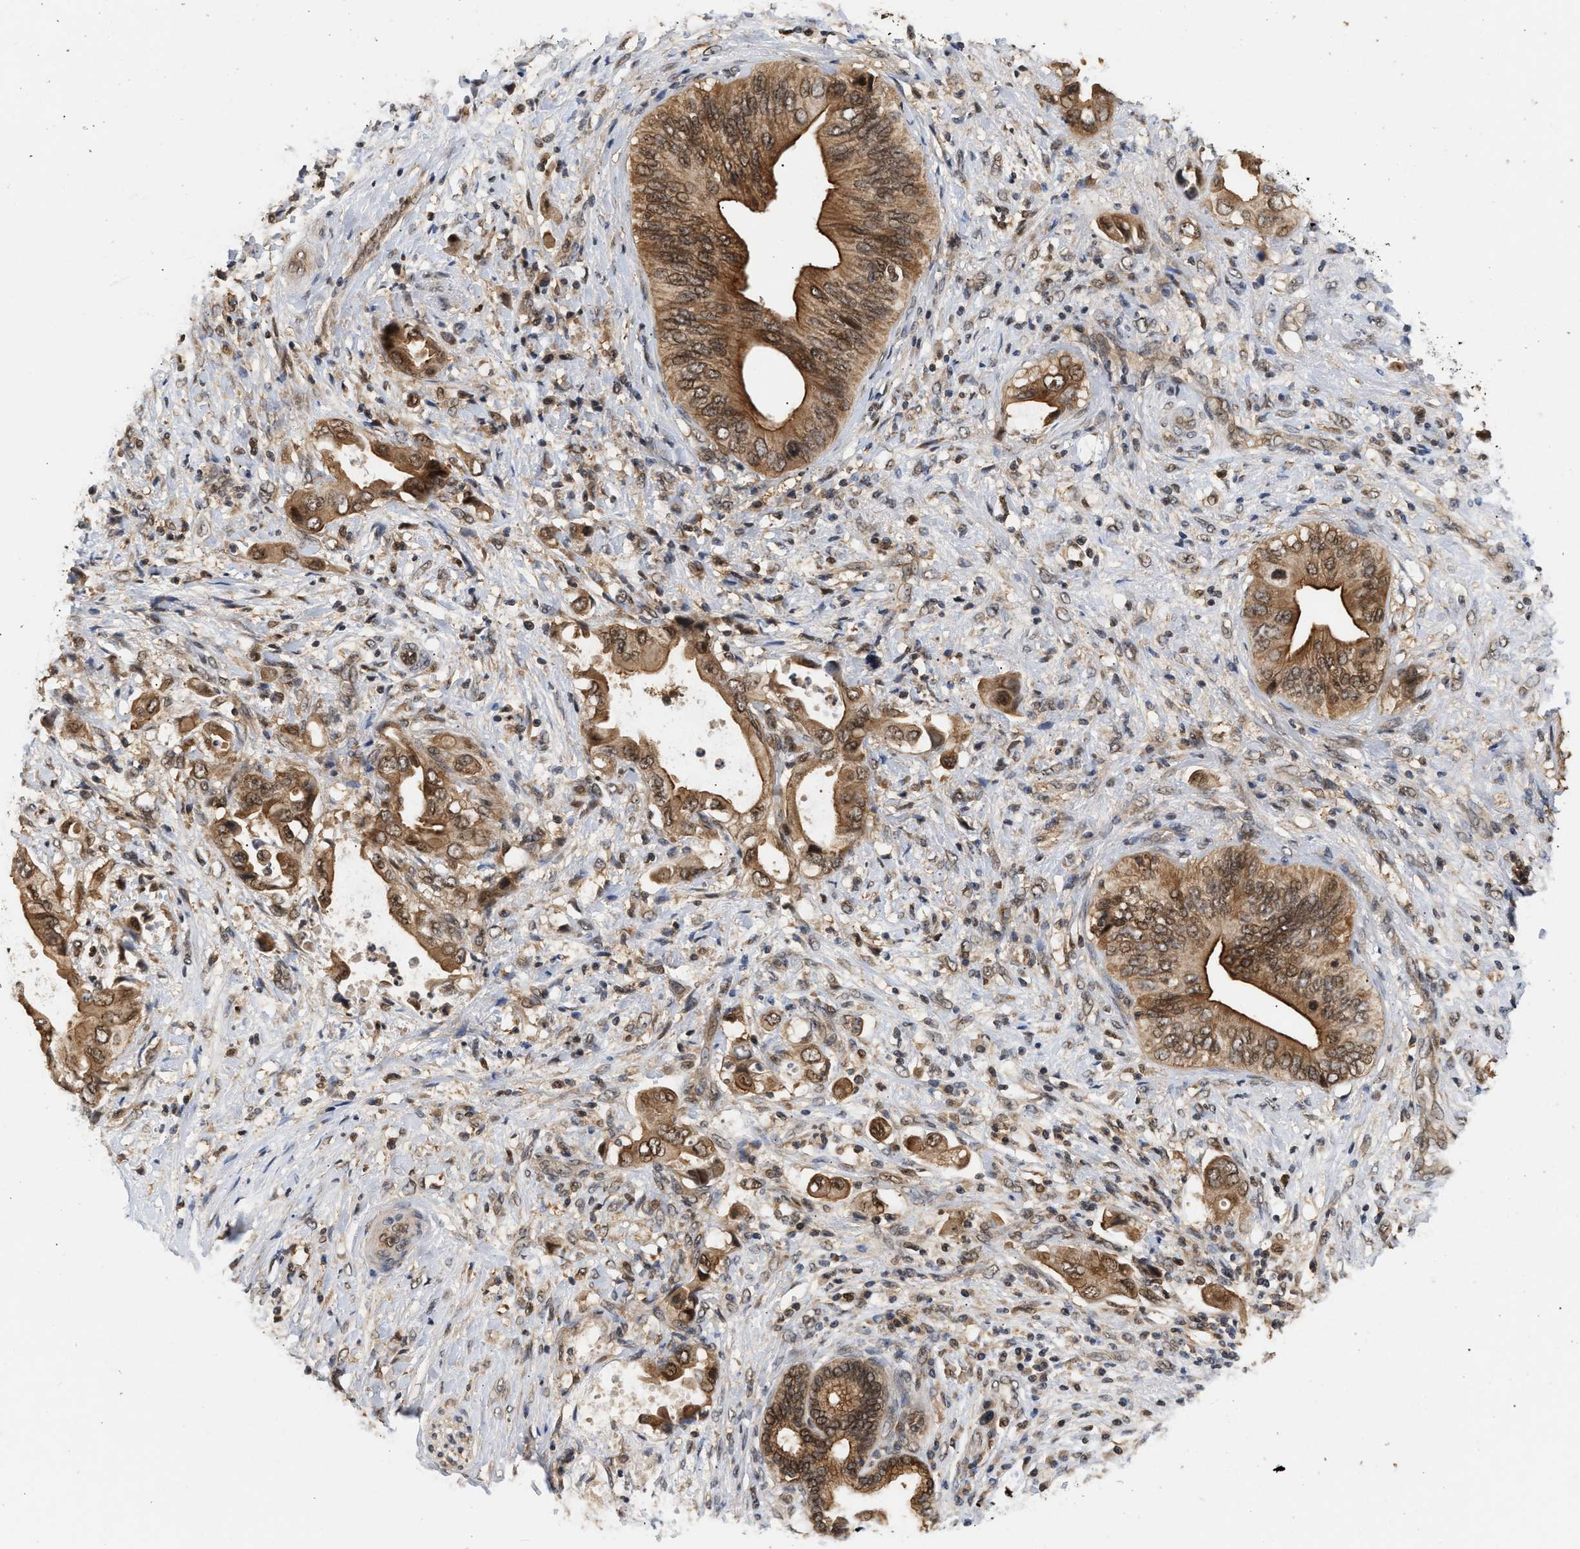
{"staining": {"intensity": "moderate", "quantity": ">75%", "location": "cytoplasmic/membranous,nuclear"}, "tissue": "liver cancer", "cell_type": "Tumor cells", "image_type": "cancer", "snomed": [{"axis": "morphology", "description": "Cholangiocarcinoma"}, {"axis": "topography", "description": "Liver"}], "caption": "Immunohistochemical staining of cholangiocarcinoma (liver) displays moderate cytoplasmic/membranous and nuclear protein expression in about >75% of tumor cells.", "gene": "ABHD5", "patient": {"sex": "male", "age": 58}}